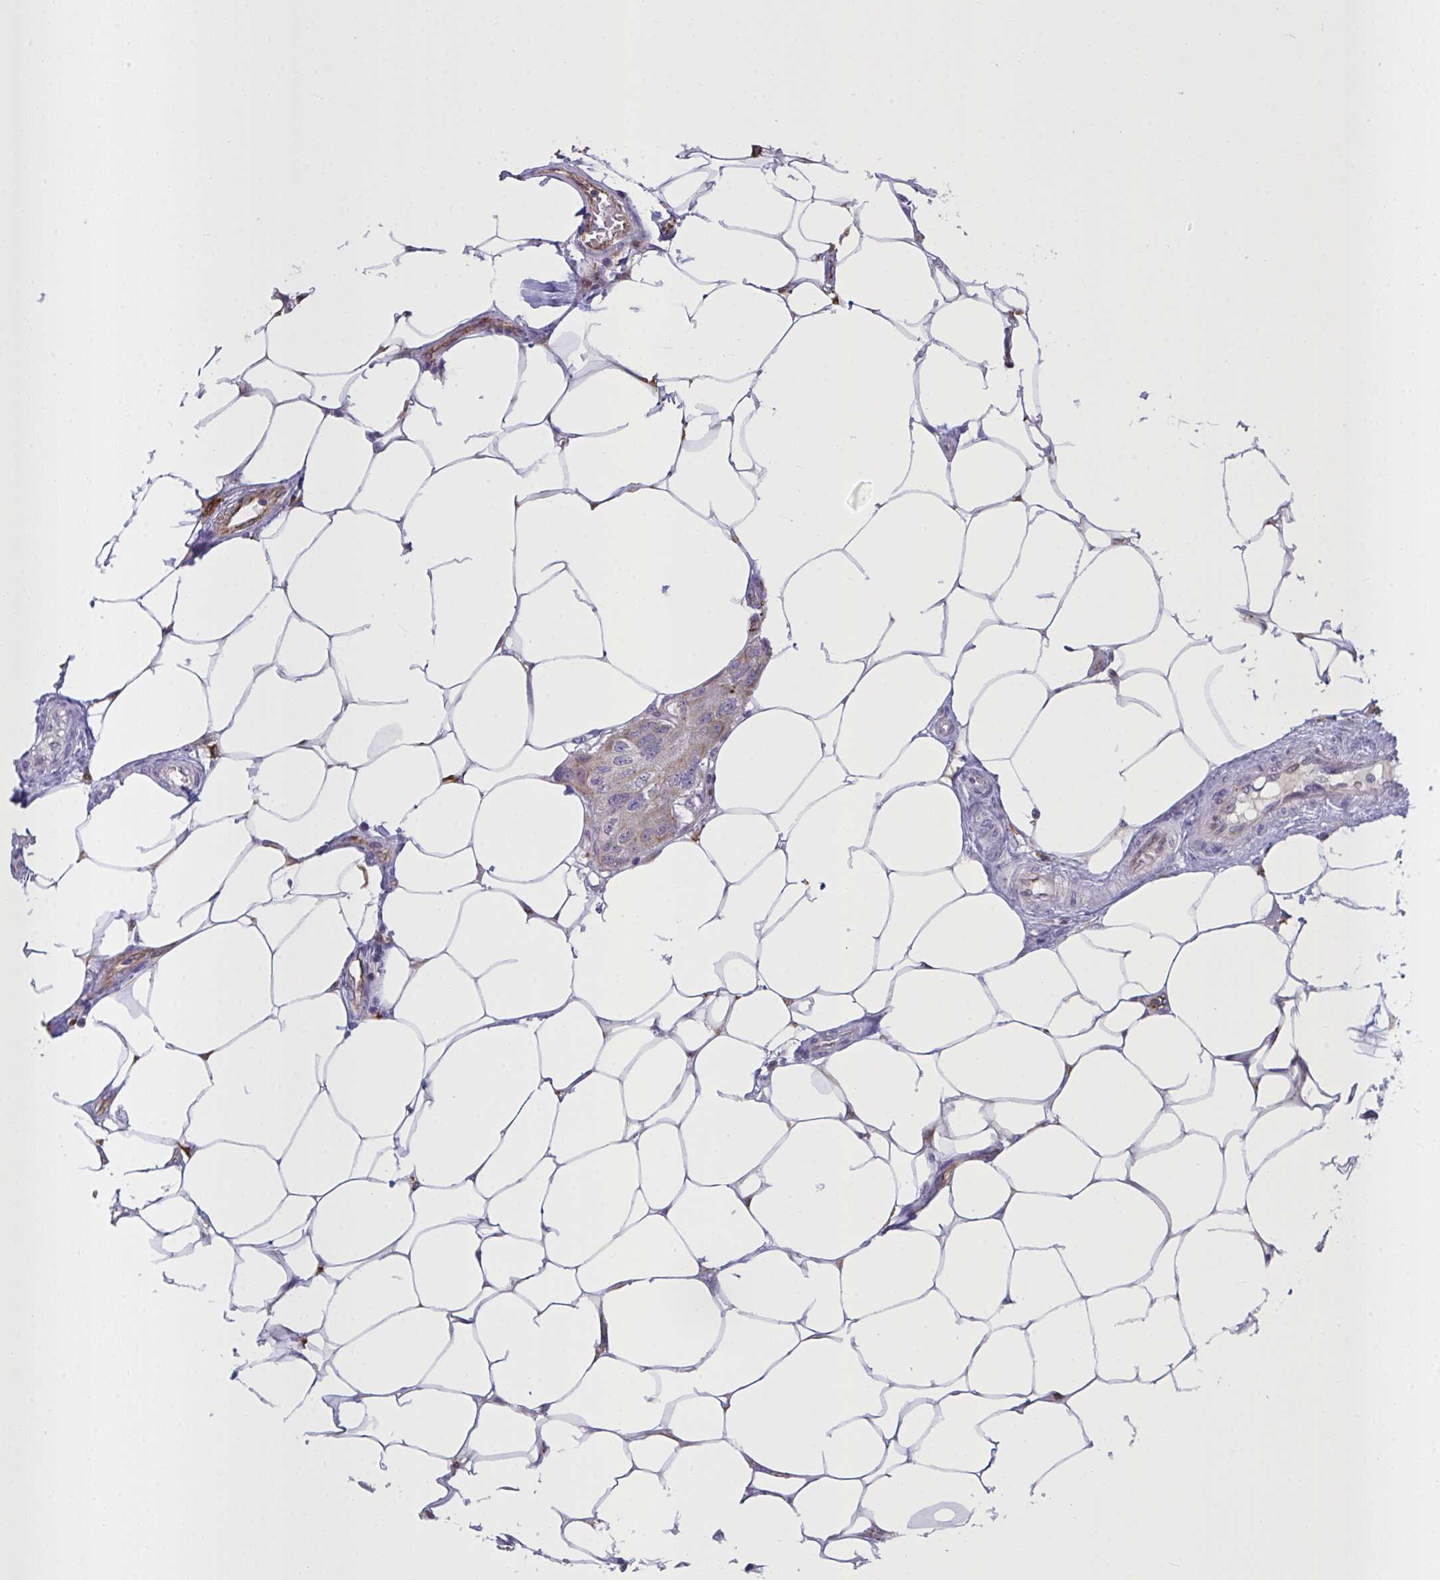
{"staining": {"intensity": "weak", "quantity": "<25%", "location": "cytoplasmic/membranous"}, "tissue": "breast cancer", "cell_type": "Tumor cells", "image_type": "cancer", "snomed": [{"axis": "morphology", "description": "Duct carcinoma"}, {"axis": "topography", "description": "Breast"}, {"axis": "topography", "description": "Lymph node"}], "caption": "Immunohistochemistry of human intraductal carcinoma (breast) displays no positivity in tumor cells.", "gene": "SEMA6B", "patient": {"sex": "female", "age": 80}}